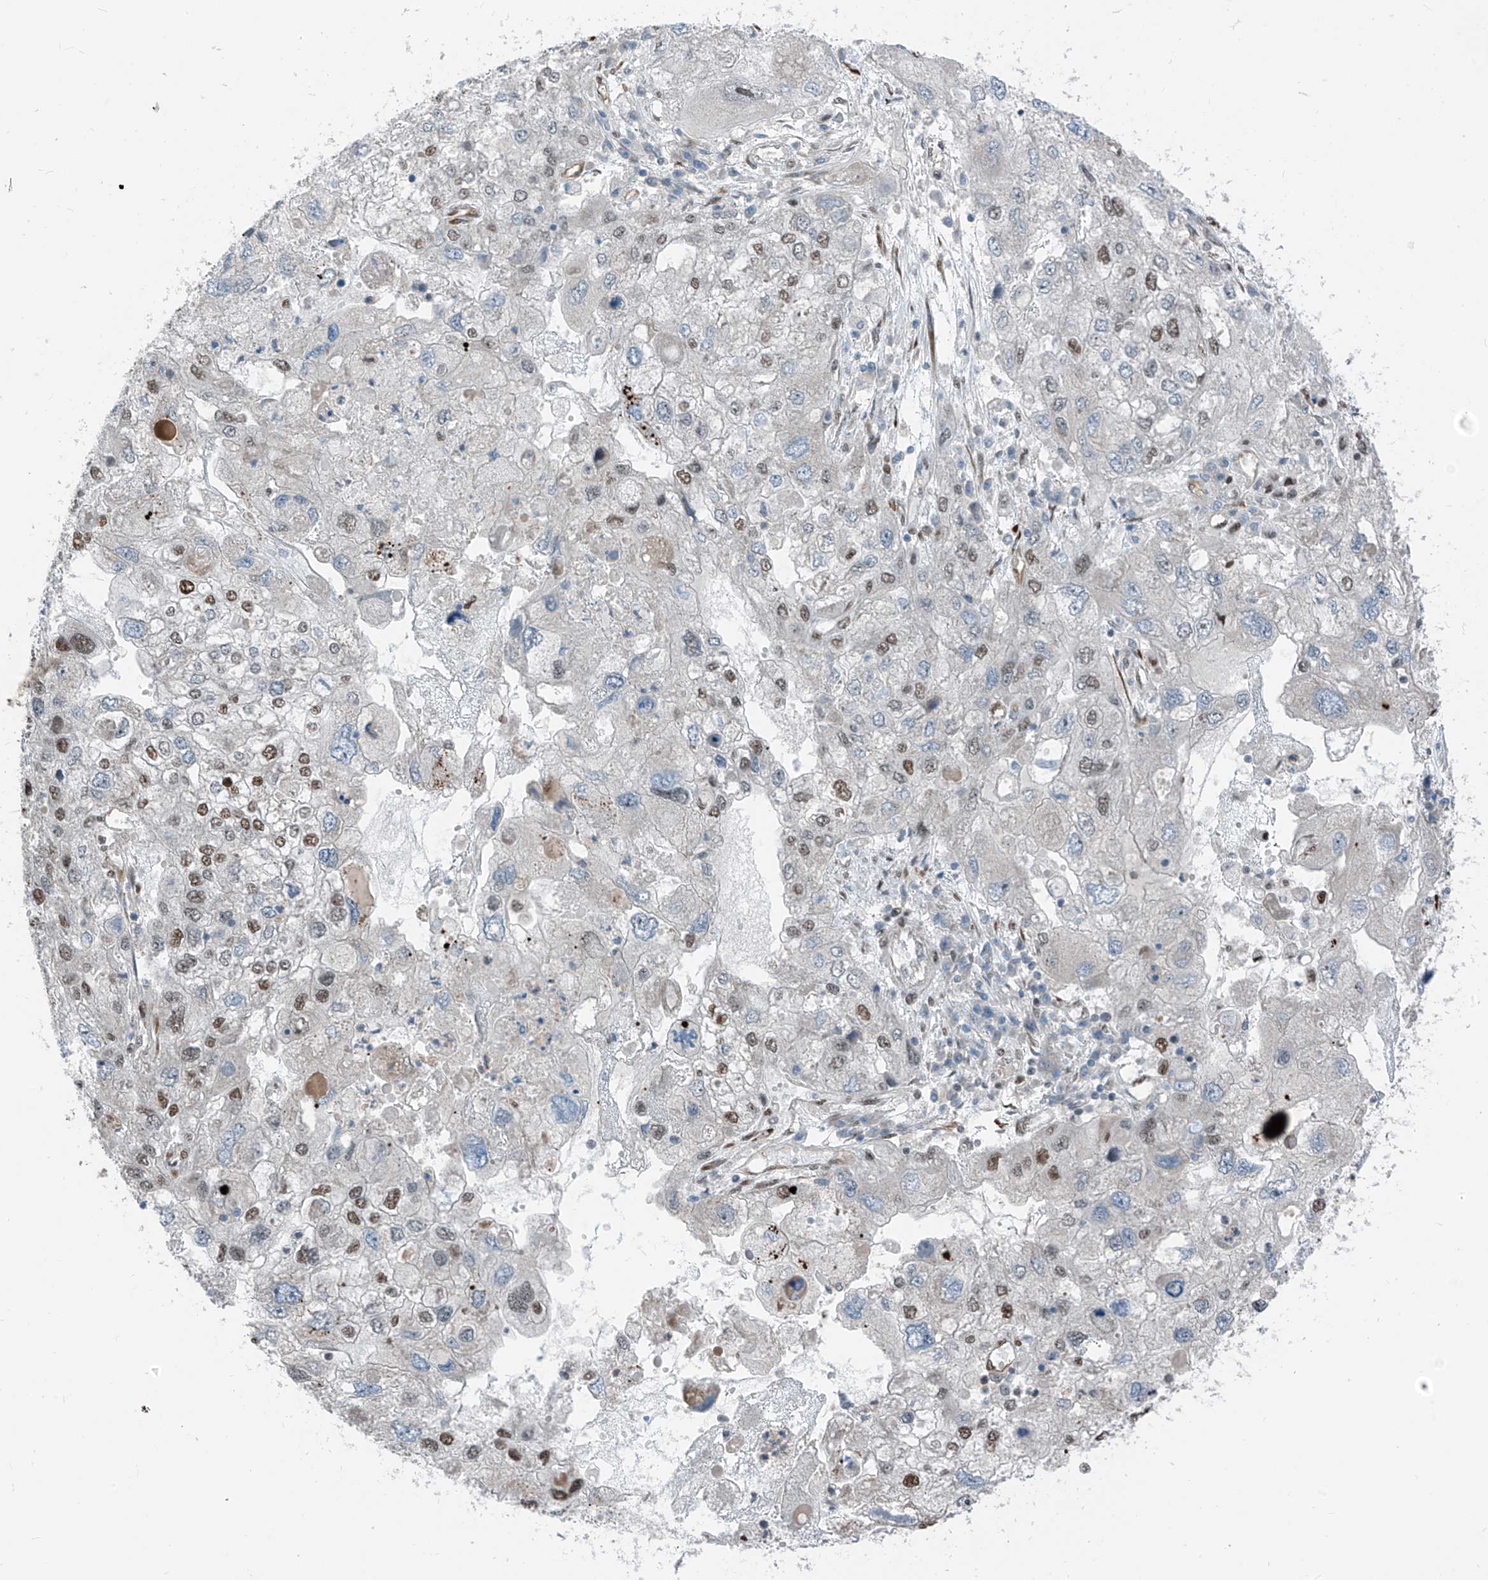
{"staining": {"intensity": "moderate", "quantity": "25%-75%", "location": "nuclear"}, "tissue": "endometrial cancer", "cell_type": "Tumor cells", "image_type": "cancer", "snomed": [{"axis": "morphology", "description": "Adenocarcinoma, NOS"}, {"axis": "topography", "description": "Endometrium"}], "caption": "Immunohistochemistry staining of endometrial adenocarcinoma, which exhibits medium levels of moderate nuclear positivity in approximately 25%-75% of tumor cells indicating moderate nuclear protein positivity. The staining was performed using DAB (brown) for protein detection and nuclei were counterstained in hematoxylin (blue).", "gene": "RBP7", "patient": {"sex": "female", "age": 49}}